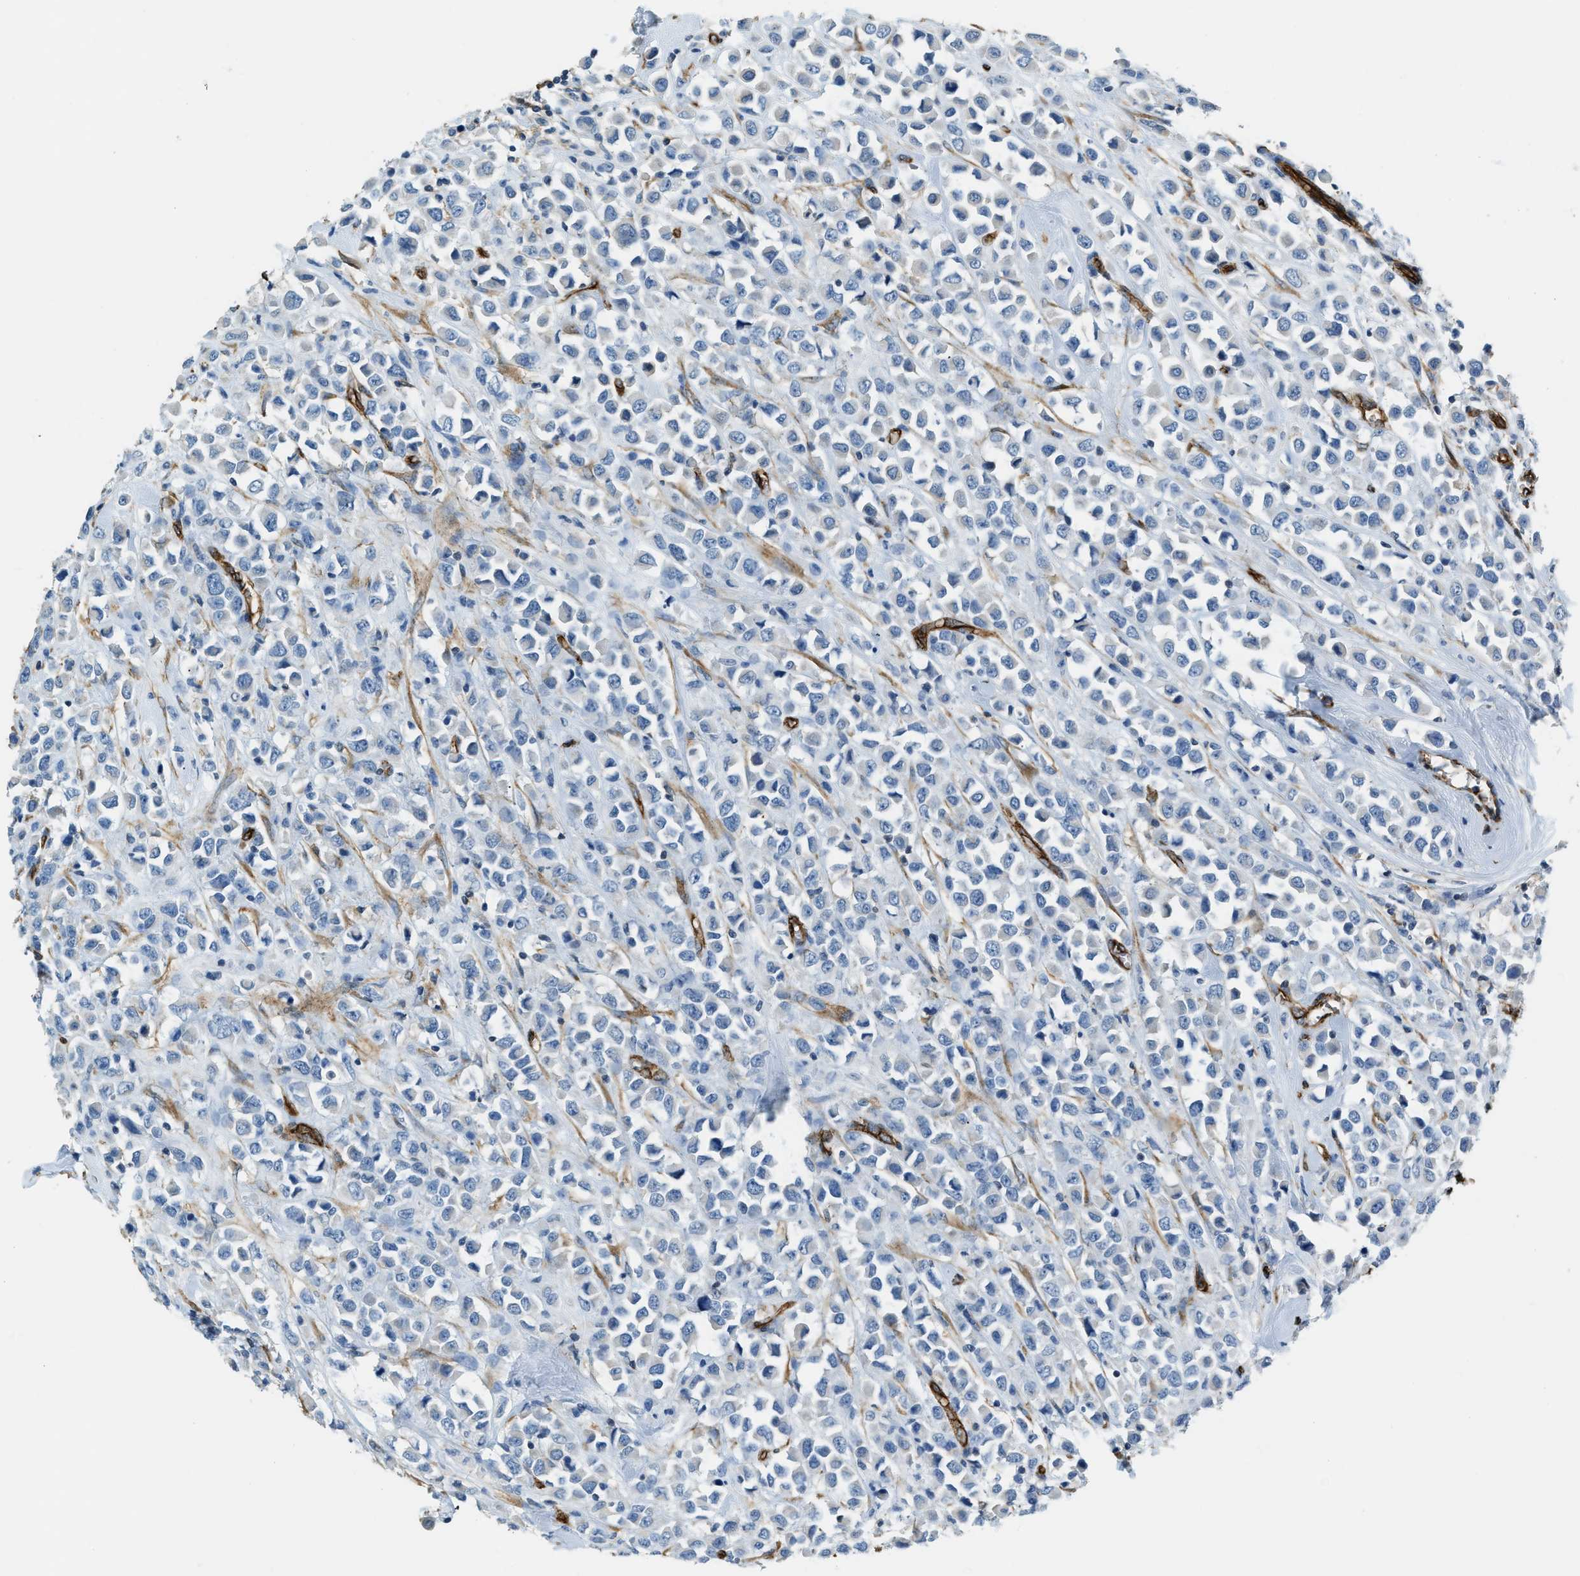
{"staining": {"intensity": "negative", "quantity": "none", "location": "none"}, "tissue": "breast cancer", "cell_type": "Tumor cells", "image_type": "cancer", "snomed": [{"axis": "morphology", "description": "Duct carcinoma"}, {"axis": "topography", "description": "Breast"}], "caption": "This is a image of IHC staining of invasive ductal carcinoma (breast), which shows no expression in tumor cells.", "gene": "TMEM43", "patient": {"sex": "female", "age": 61}}